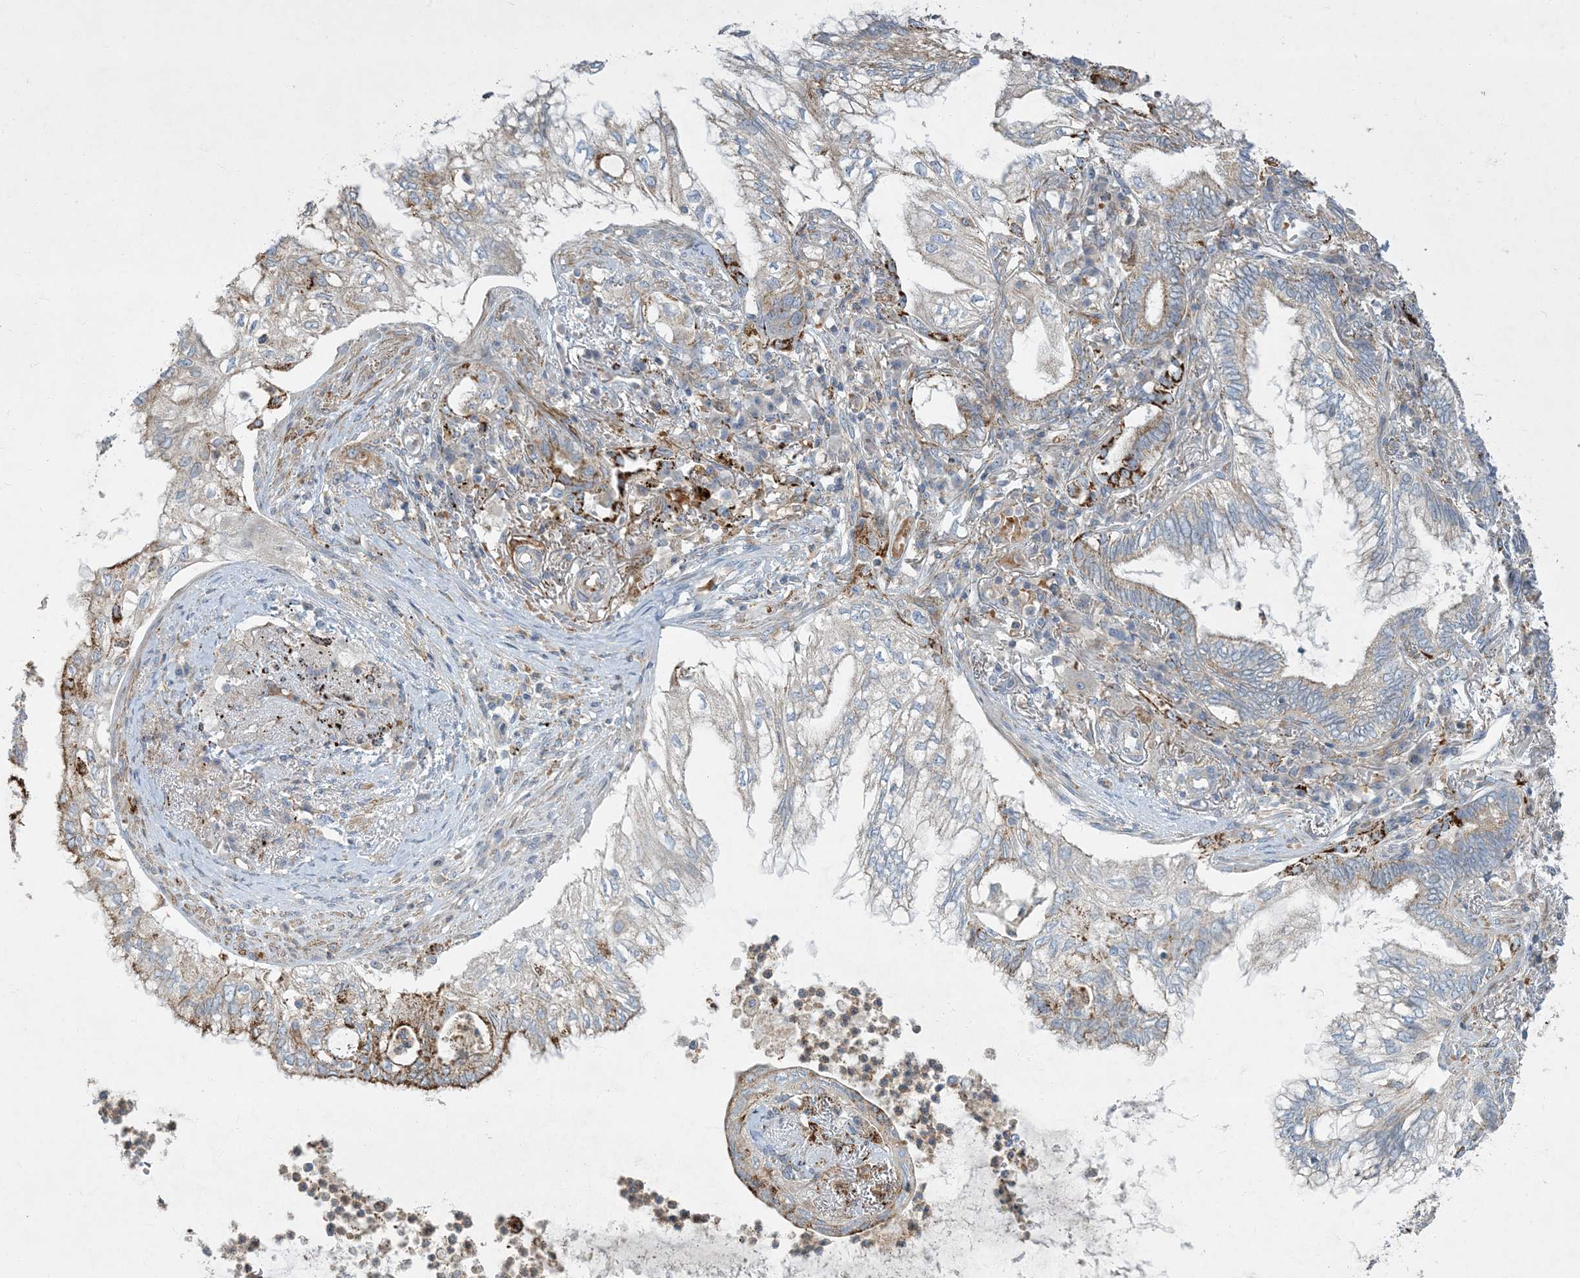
{"staining": {"intensity": "strong", "quantity": "<25%", "location": "cytoplasmic/membranous"}, "tissue": "lung cancer", "cell_type": "Tumor cells", "image_type": "cancer", "snomed": [{"axis": "morphology", "description": "Adenocarcinoma, NOS"}, {"axis": "topography", "description": "Lung"}], "caption": "Immunohistochemistry image of human adenocarcinoma (lung) stained for a protein (brown), which demonstrates medium levels of strong cytoplasmic/membranous staining in about <25% of tumor cells.", "gene": "LTN1", "patient": {"sex": "female", "age": 70}}